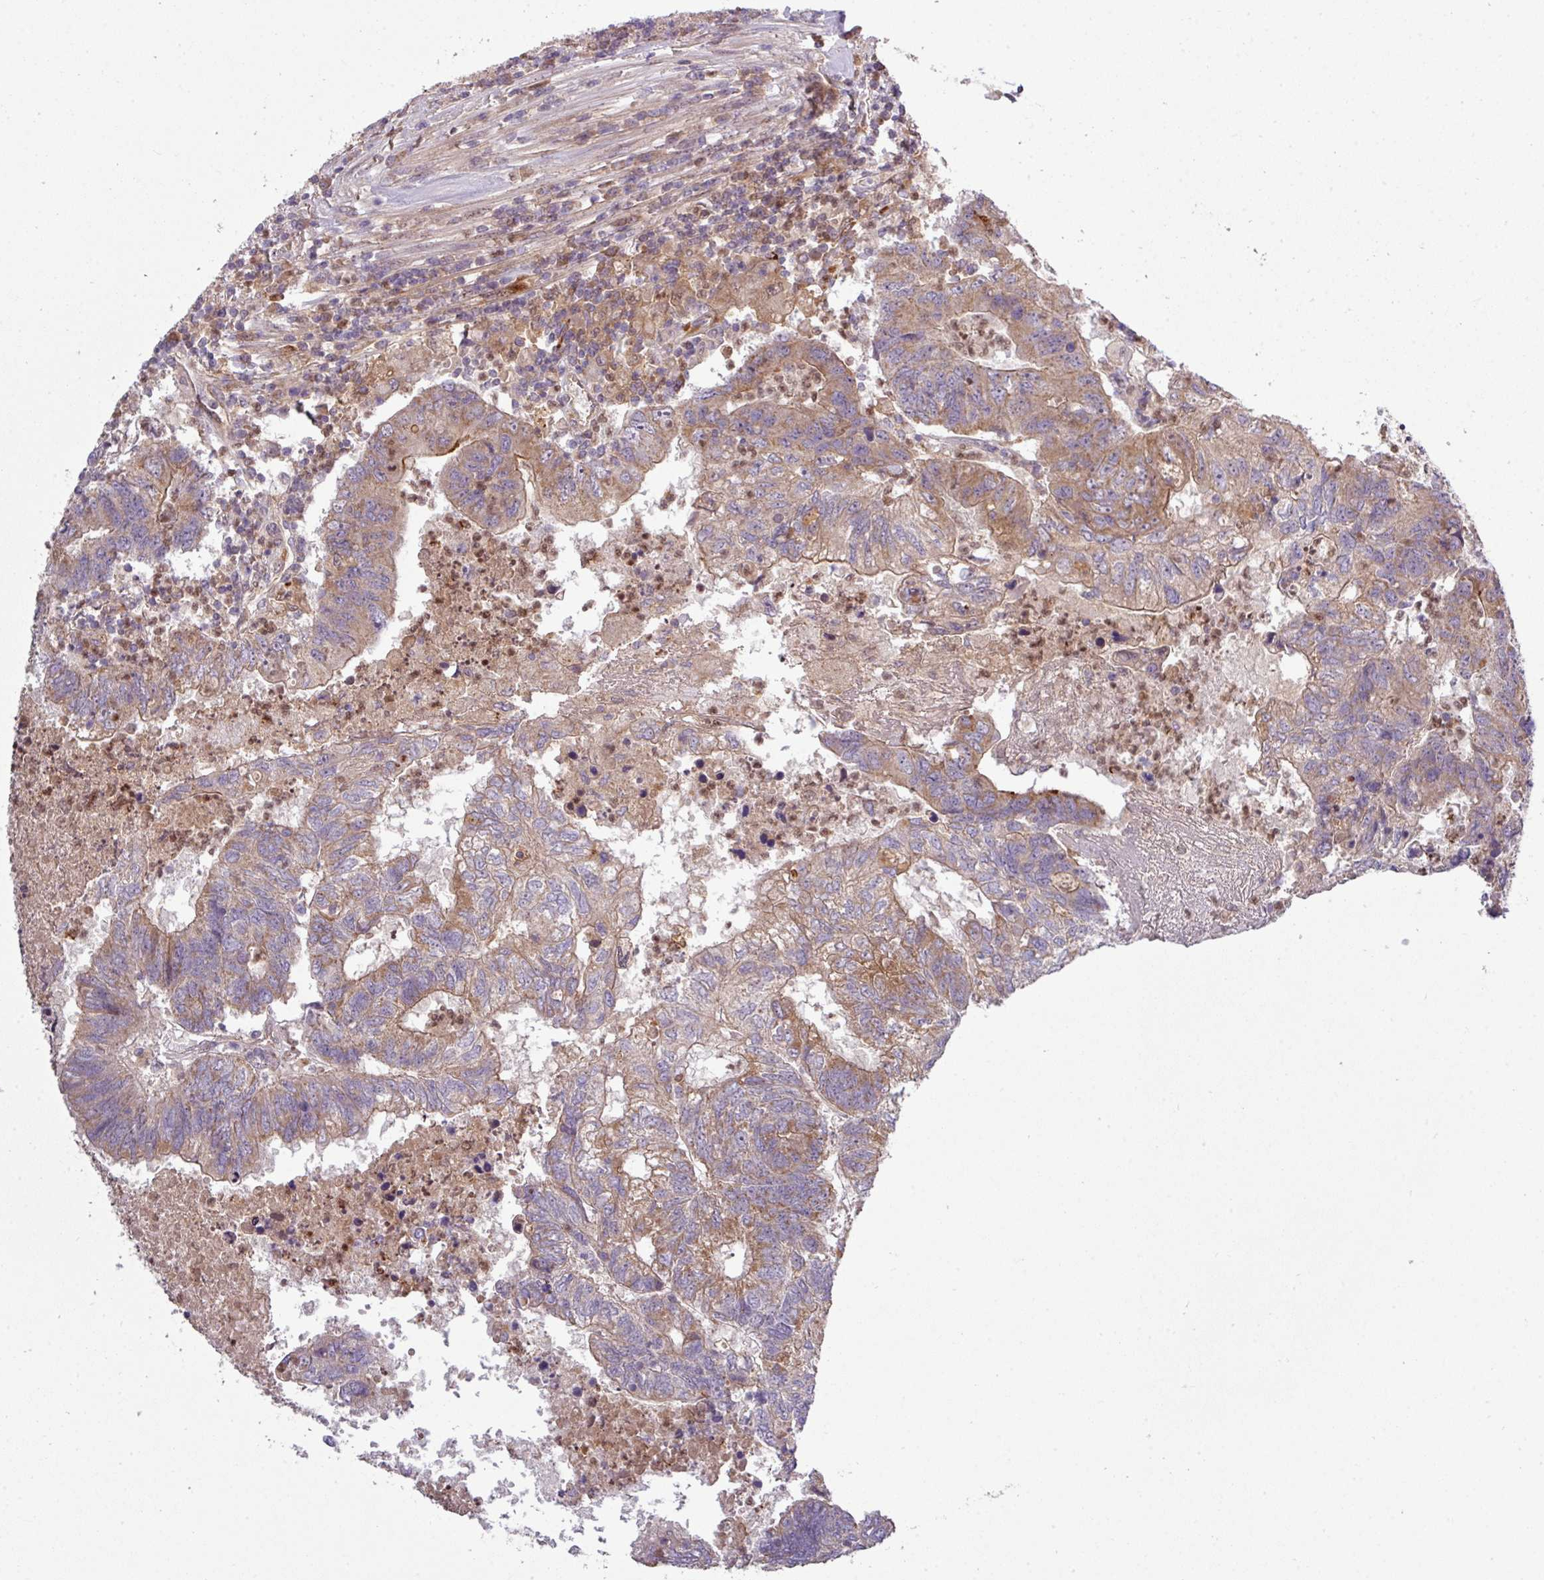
{"staining": {"intensity": "moderate", "quantity": ">75%", "location": "cytoplasmic/membranous"}, "tissue": "colorectal cancer", "cell_type": "Tumor cells", "image_type": "cancer", "snomed": [{"axis": "morphology", "description": "Adenocarcinoma, NOS"}, {"axis": "topography", "description": "Colon"}], "caption": "Immunohistochemistry of colorectal cancer displays medium levels of moderate cytoplasmic/membranous expression in about >75% of tumor cells.", "gene": "PAPLN", "patient": {"sex": "female", "age": 48}}